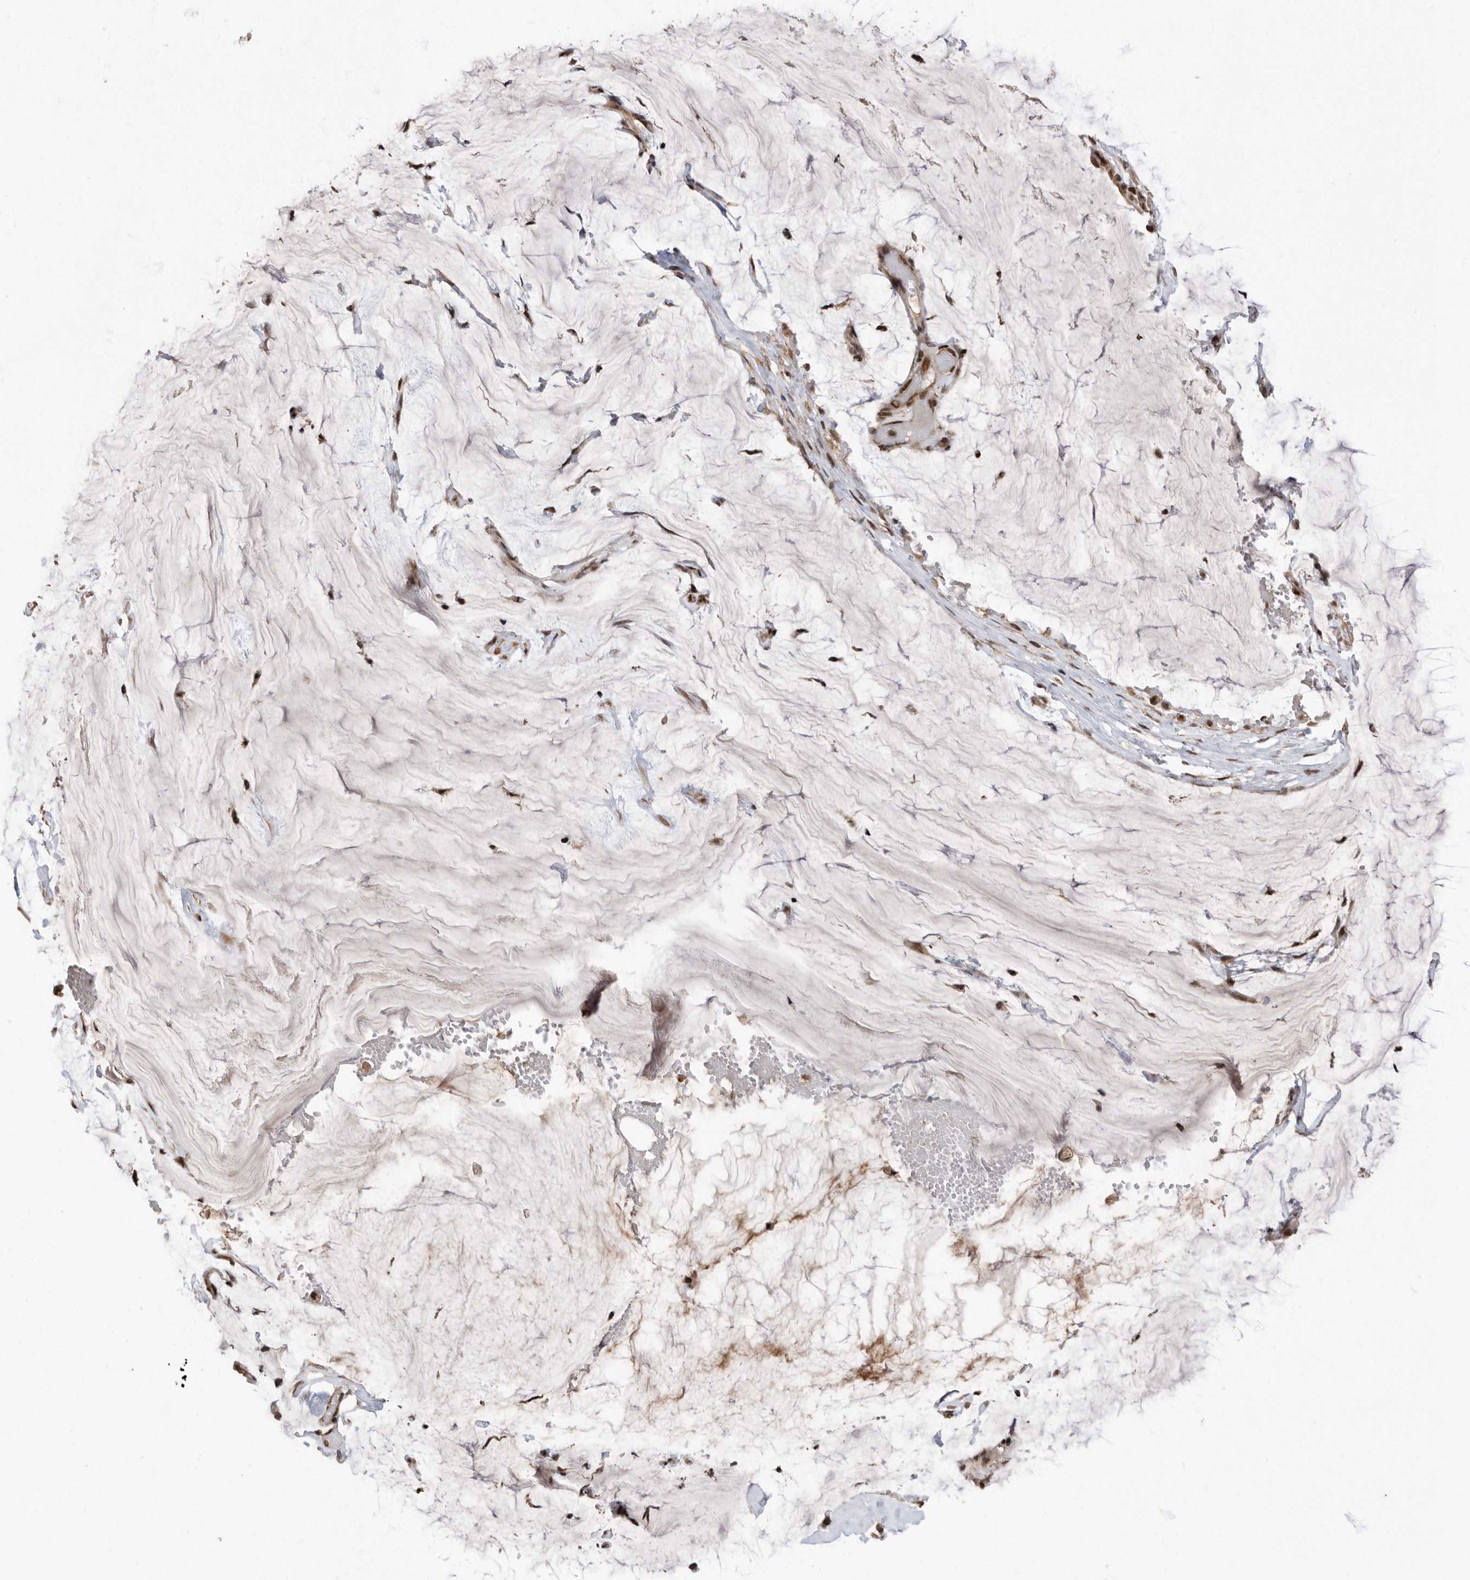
{"staining": {"intensity": "moderate", "quantity": ">75%", "location": "cytoplasmic/membranous,nuclear"}, "tissue": "ovarian cancer", "cell_type": "Tumor cells", "image_type": "cancer", "snomed": [{"axis": "morphology", "description": "Cystadenocarcinoma, mucinous, NOS"}, {"axis": "topography", "description": "Ovary"}], "caption": "Moderate cytoplasmic/membranous and nuclear protein positivity is identified in about >75% of tumor cells in ovarian mucinous cystadenocarcinoma. Immunohistochemistry (ihc) stains the protein in brown and the nuclei are stained blue.", "gene": "TDRD3", "patient": {"sex": "female", "age": 39}}